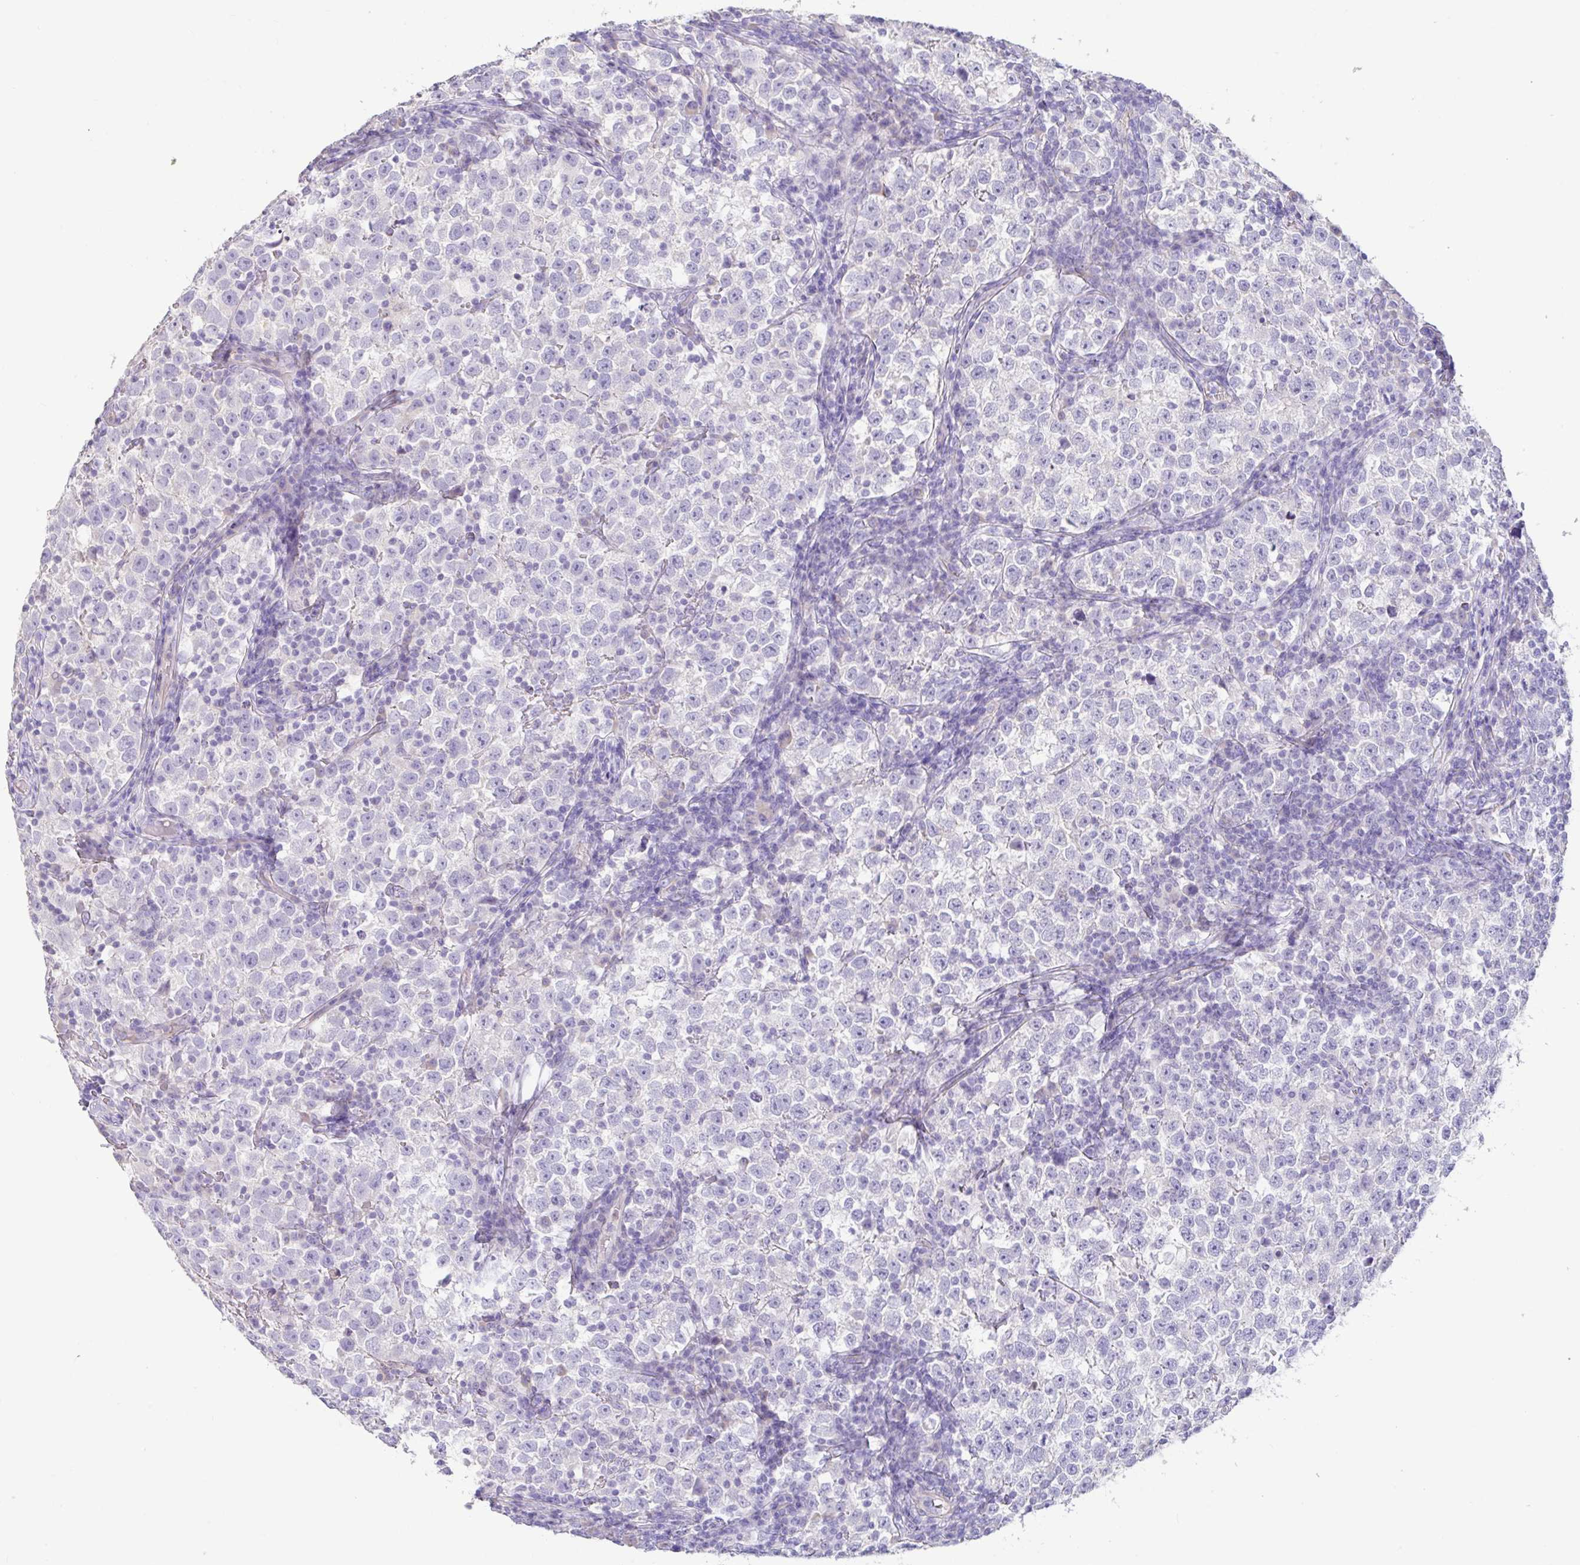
{"staining": {"intensity": "negative", "quantity": "none", "location": "none"}, "tissue": "testis cancer", "cell_type": "Tumor cells", "image_type": "cancer", "snomed": [{"axis": "morphology", "description": "Normal tissue, NOS"}, {"axis": "morphology", "description": "Seminoma, NOS"}, {"axis": "topography", "description": "Testis"}], "caption": "Testis cancer was stained to show a protein in brown. There is no significant expression in tumor cells. (Immunohistochemistry, brightfield microscopy, high magnification).", "gene": "PYGM", "patient": {"sex": "male", "age": 43}}